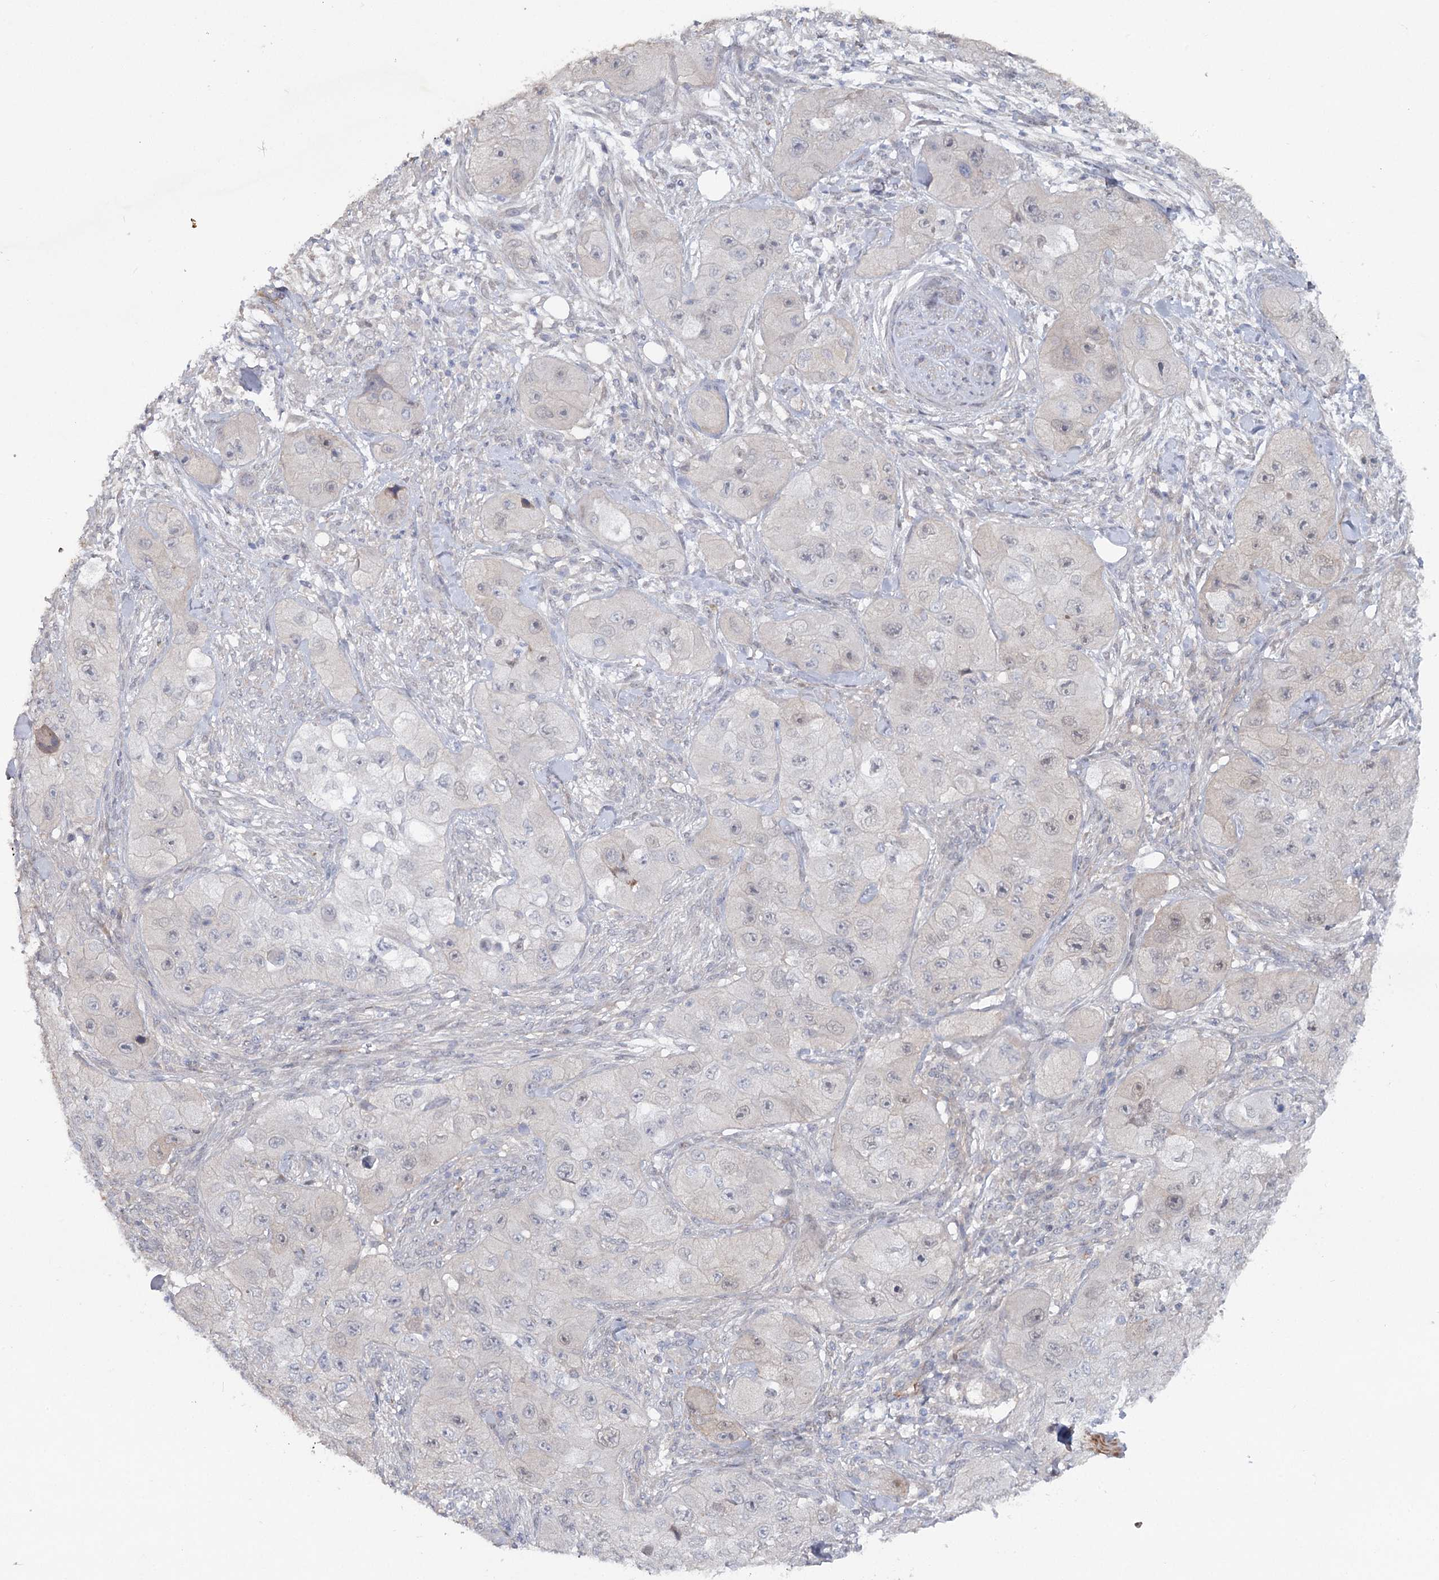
{"staining": {"intensity": "negative", "quantity": "none", "location": "none"}, "tissue": "skin cancer", "cell_type": "Tumor cells", "image_type": "cancer", "snomed": [{"axis": "morphology", "description": "Squamous cell carcinoma, NOS"}, {"axis": "topography", "description": "Skin"}, {"axis": "topography", "description": "Subcutis"}], "caption": "Tumor cells show no significant protein staining in skin cancer (squamous cell carcinoma).", "gene": "MAP3K13", "patient": {"sex": "male", "age": 73}}